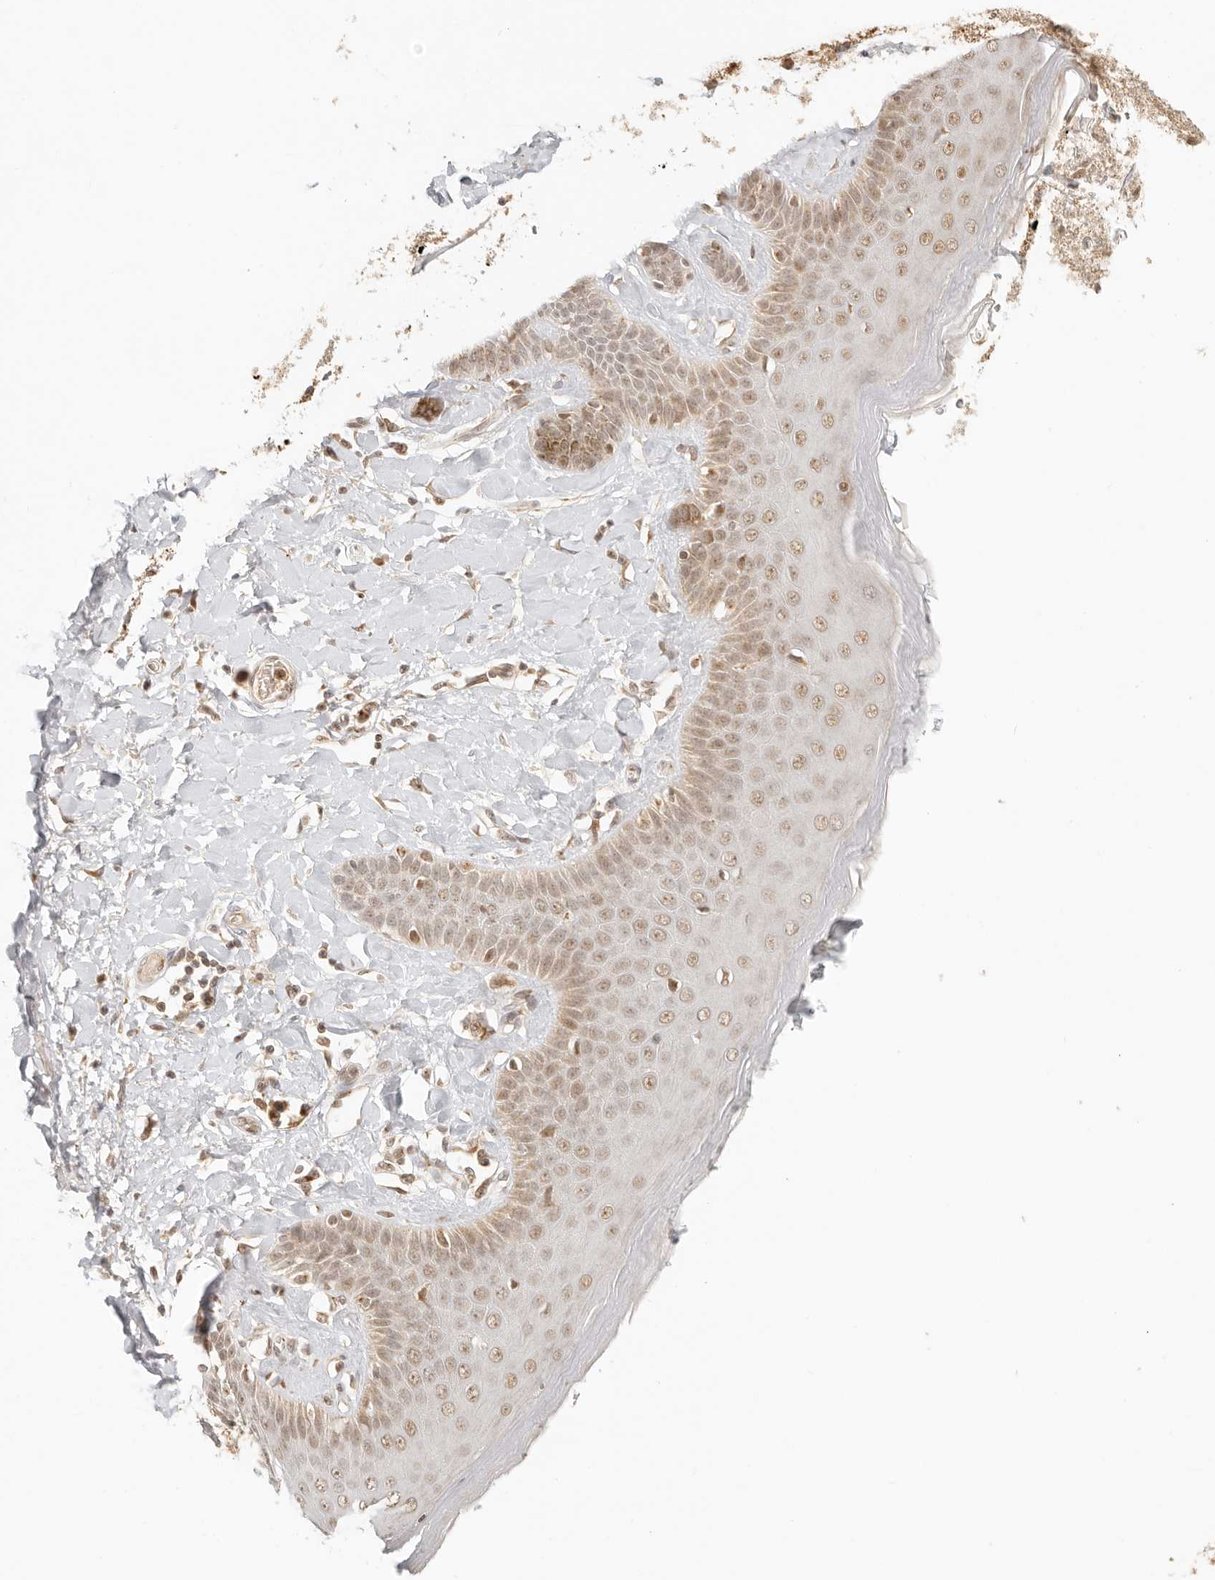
{"staining": {"intensity": "moderate", "quantity": ">75%", "location": "cytoplasmic/membranous,nuclear"}, "tissue": "skin", "cell_type": "Epidermal cells", "image_type": "normal", "snomed": [{"axis": "morphology", "description": "Normal tissue, NOS"}, {"axis": "topography", "description": "Anal"}], "caption": "A photomicrograph of skin stained for a protein demonstrates moderate cytoplasmic/membranous,nuclear brown staining in epidermal cells.", "gene": "INTS11", "patient": {"sex": "male", "age": 69}}